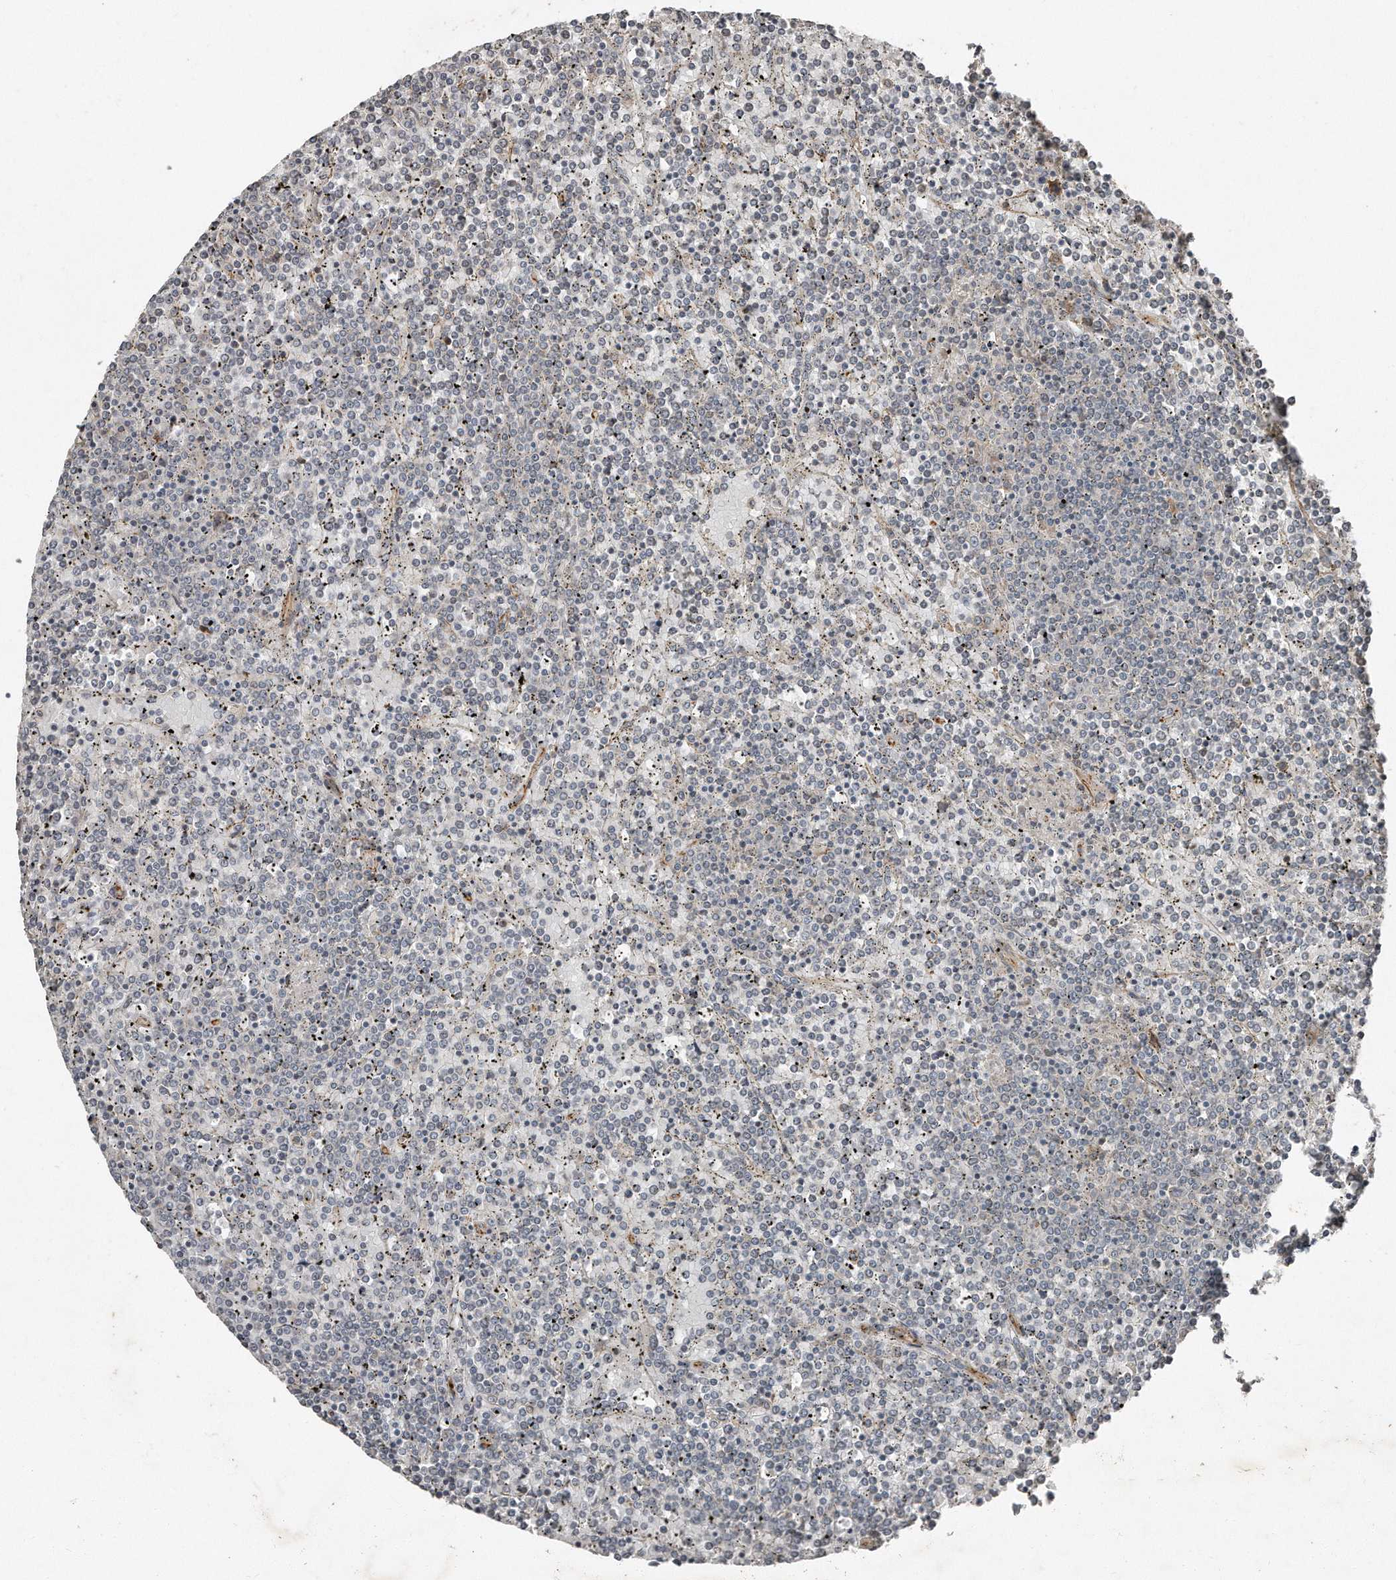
{"staining": {"intensity": "negative", "quantity": "none", "location": "none"}, "tissue": "lymphoma", "cell_type": "Tumor cells", "image_type": "cancer", "snomed": [{"axis": "morphology", "description": "Malignant lymphoma, non-Hodgkin's type, Low grade"}, {"axis": "topography", "description": "Spleen"}], "caption": "Low-grade malignant lymphoma, non-Hodgkin's type was stained to show a protein in brown. There is no significant positivity in tumor cells.", "gene": "SNAP47", "patient": {"sex": "female", "age": 19}}